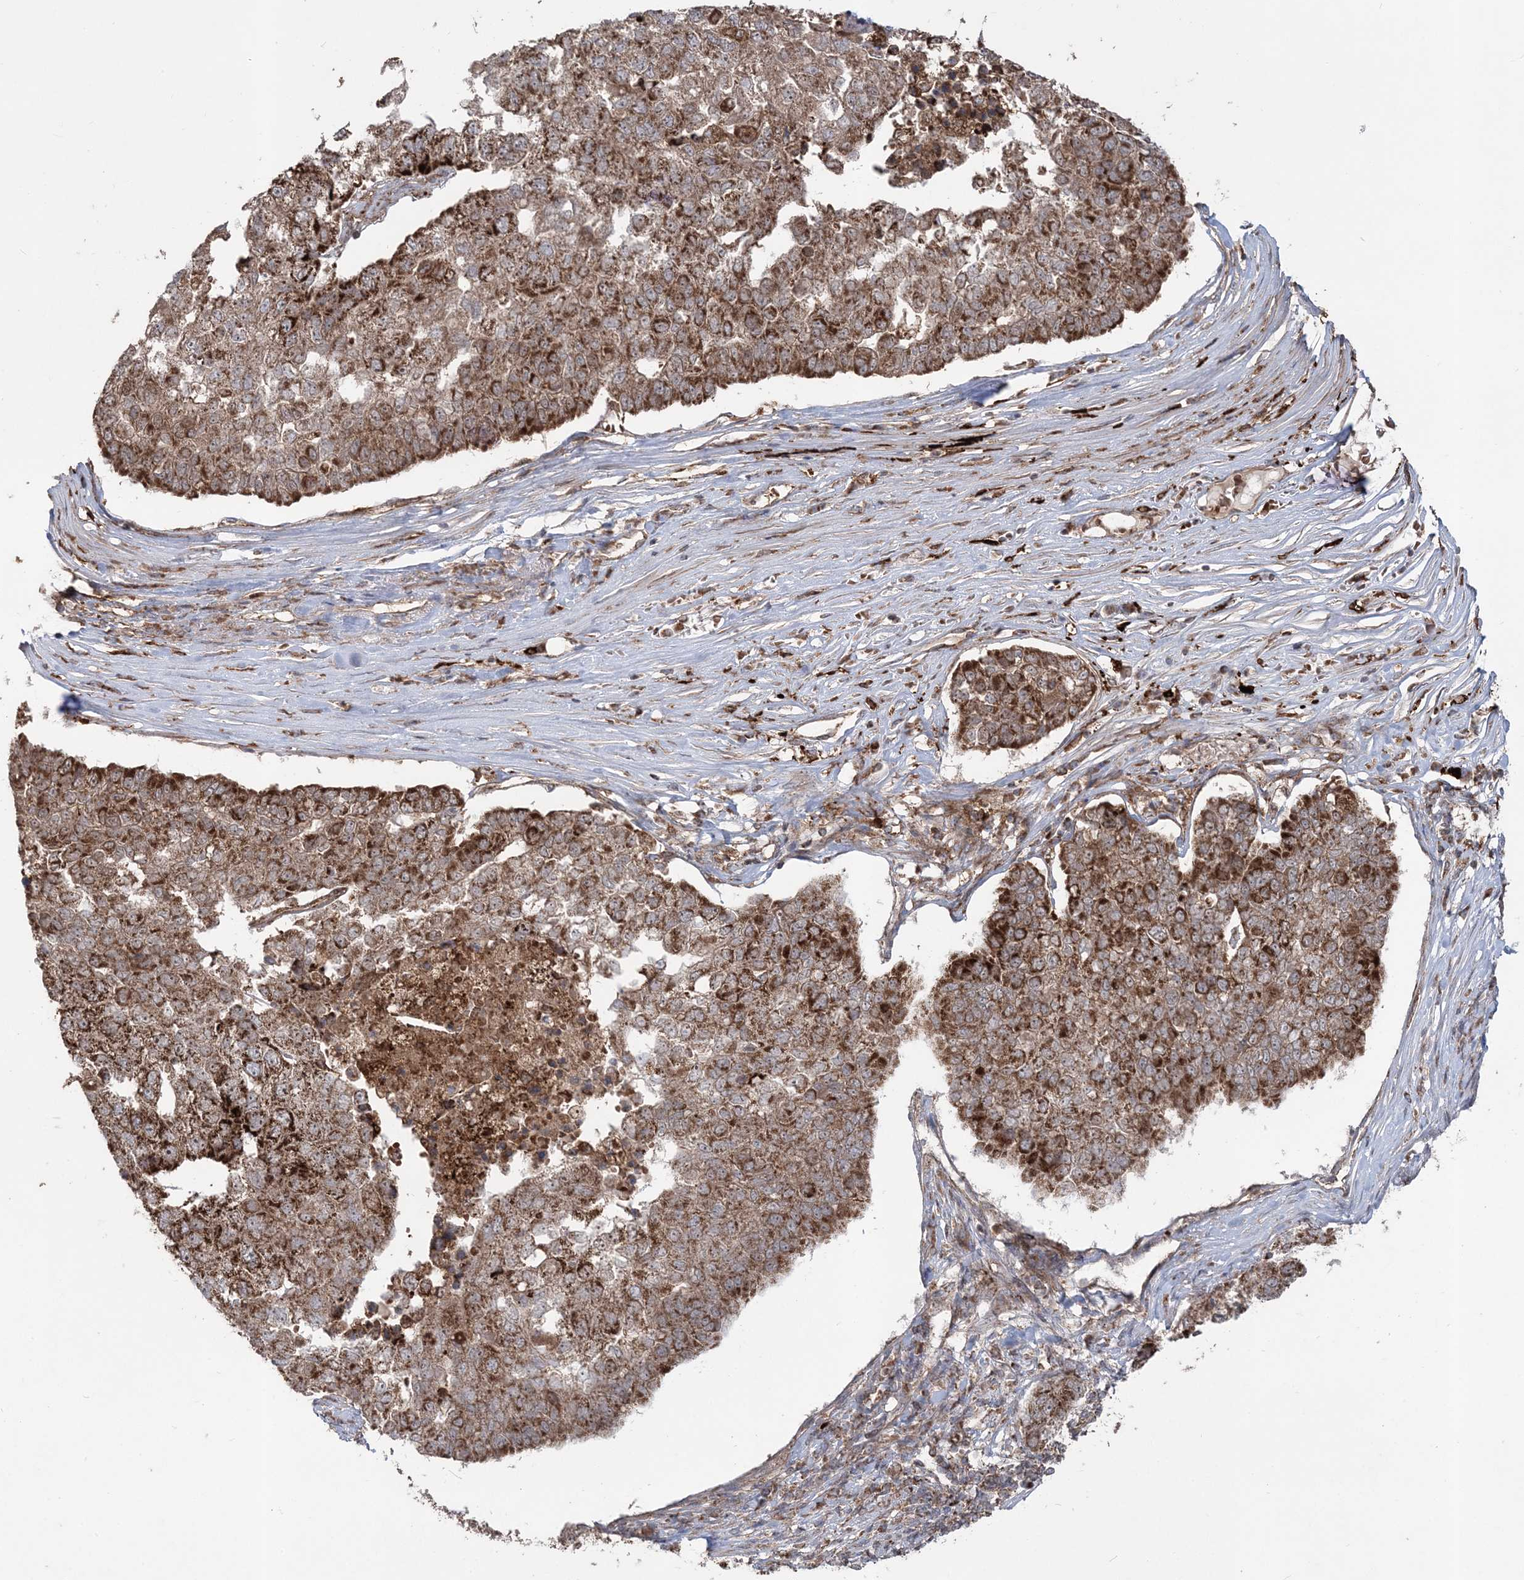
{"staining": {"intensity": "strong", "quantity": ">75%", "location": "cytoplasmic/membranous"}, "tissue": "pancreatic cancer", "cell_type": "Tumor cells", "image_type": "cancer", "snomed": [{"axis": "morphology", "description": "Adenocarcinoma, NOS"}, {"axis": "topography", "description": "Pancreas"}], "caption": "Pancreatic cancer tissue shows strong cytoplasmic/membranous expression in about >75% of tumor cells", "gene": "LRPPRC", "patient": {"sex": "female", "age": 61}}